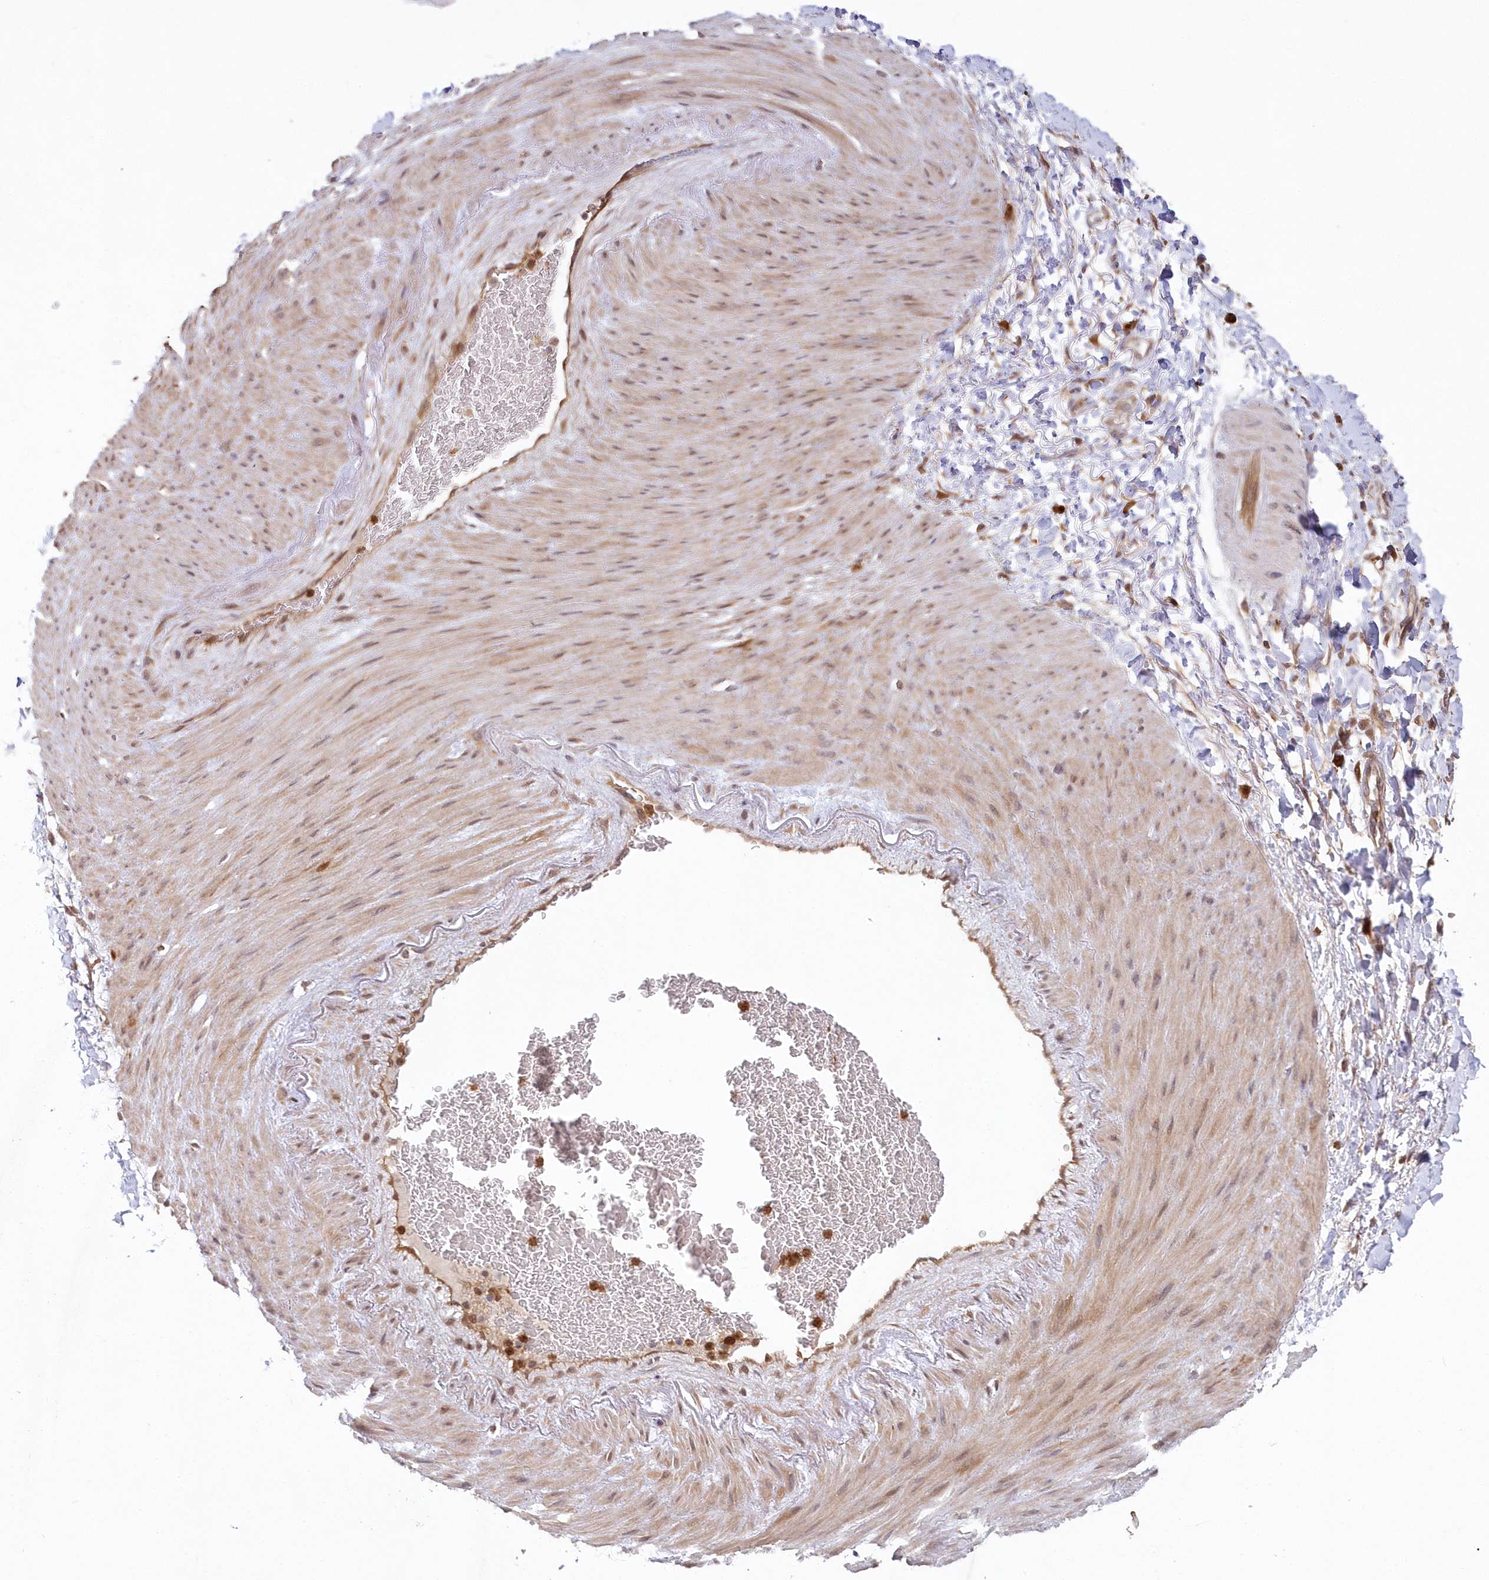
{"staining": {"intensity": "strong", "quantity": ">75%", "location": "cytoplasmic/membranous"}, "tissue": "adipose tissue", "cell_type": "Adipocytes", "image_type": "normal", "snomed": [{"axis": "morphology", "description": "Normal tissue, NOS"}, {"axis": "morphology", "description": "Adenocarcinoma, NOS"}, {"axis": "topography", "description": "Esophagus"}], "caption": "Immunohistochemistry histopathology image of normal adipose tissue: human adipose tissue stained using immunohistochemistry demonstrates high levels of strong protein expression localized specifically in the cytoplasmic/membranous of adipocytes, appearing as a cytoplasmic/membranous brown color.", "gene": "GBE1", "patient": {"sex": "male", "age": 62}}